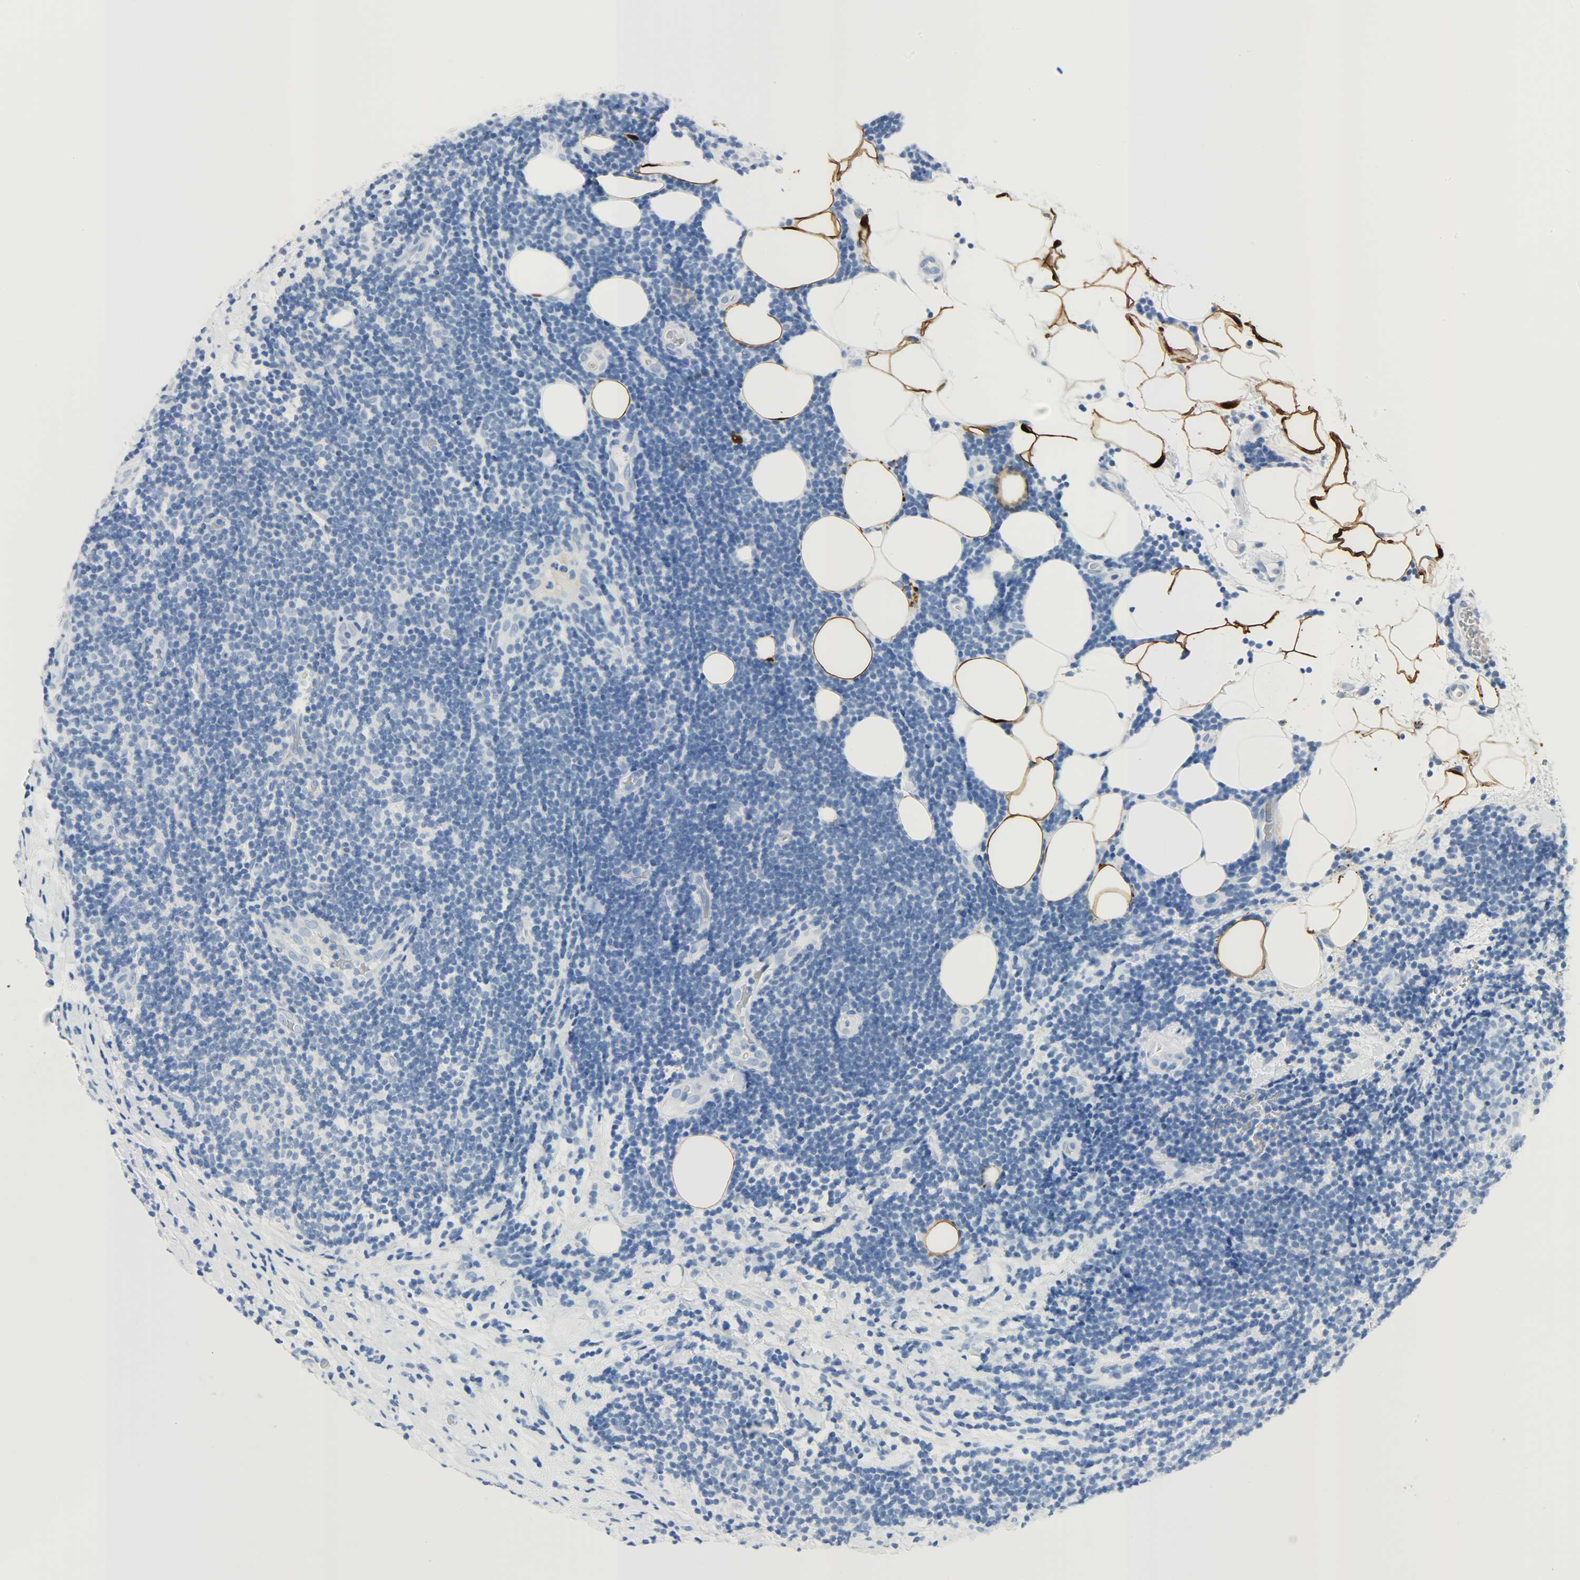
{"staining": {"intensity": "negative", "quantity": "none", "location": "none"}, "tissue": "lymphoma", "cell_type": "Tumor cells", "image_type": "cancer", "snomed": [{"axis": "morphology", "description": "Malignant lymphoma, non-Hodgkin's type, Low grade"}, {"axis": "topography", "description": "Lymph node"}], "caption": "High magnification brightfield microscopy of lymphoma stained with DAB (3,3'-diaminobenzidine) (brown) and counterstained with hematoxylin (blue): tumor cells show no significant expression.", "gene": "CA3", "patient": {"sex": "male", "age": 83}}